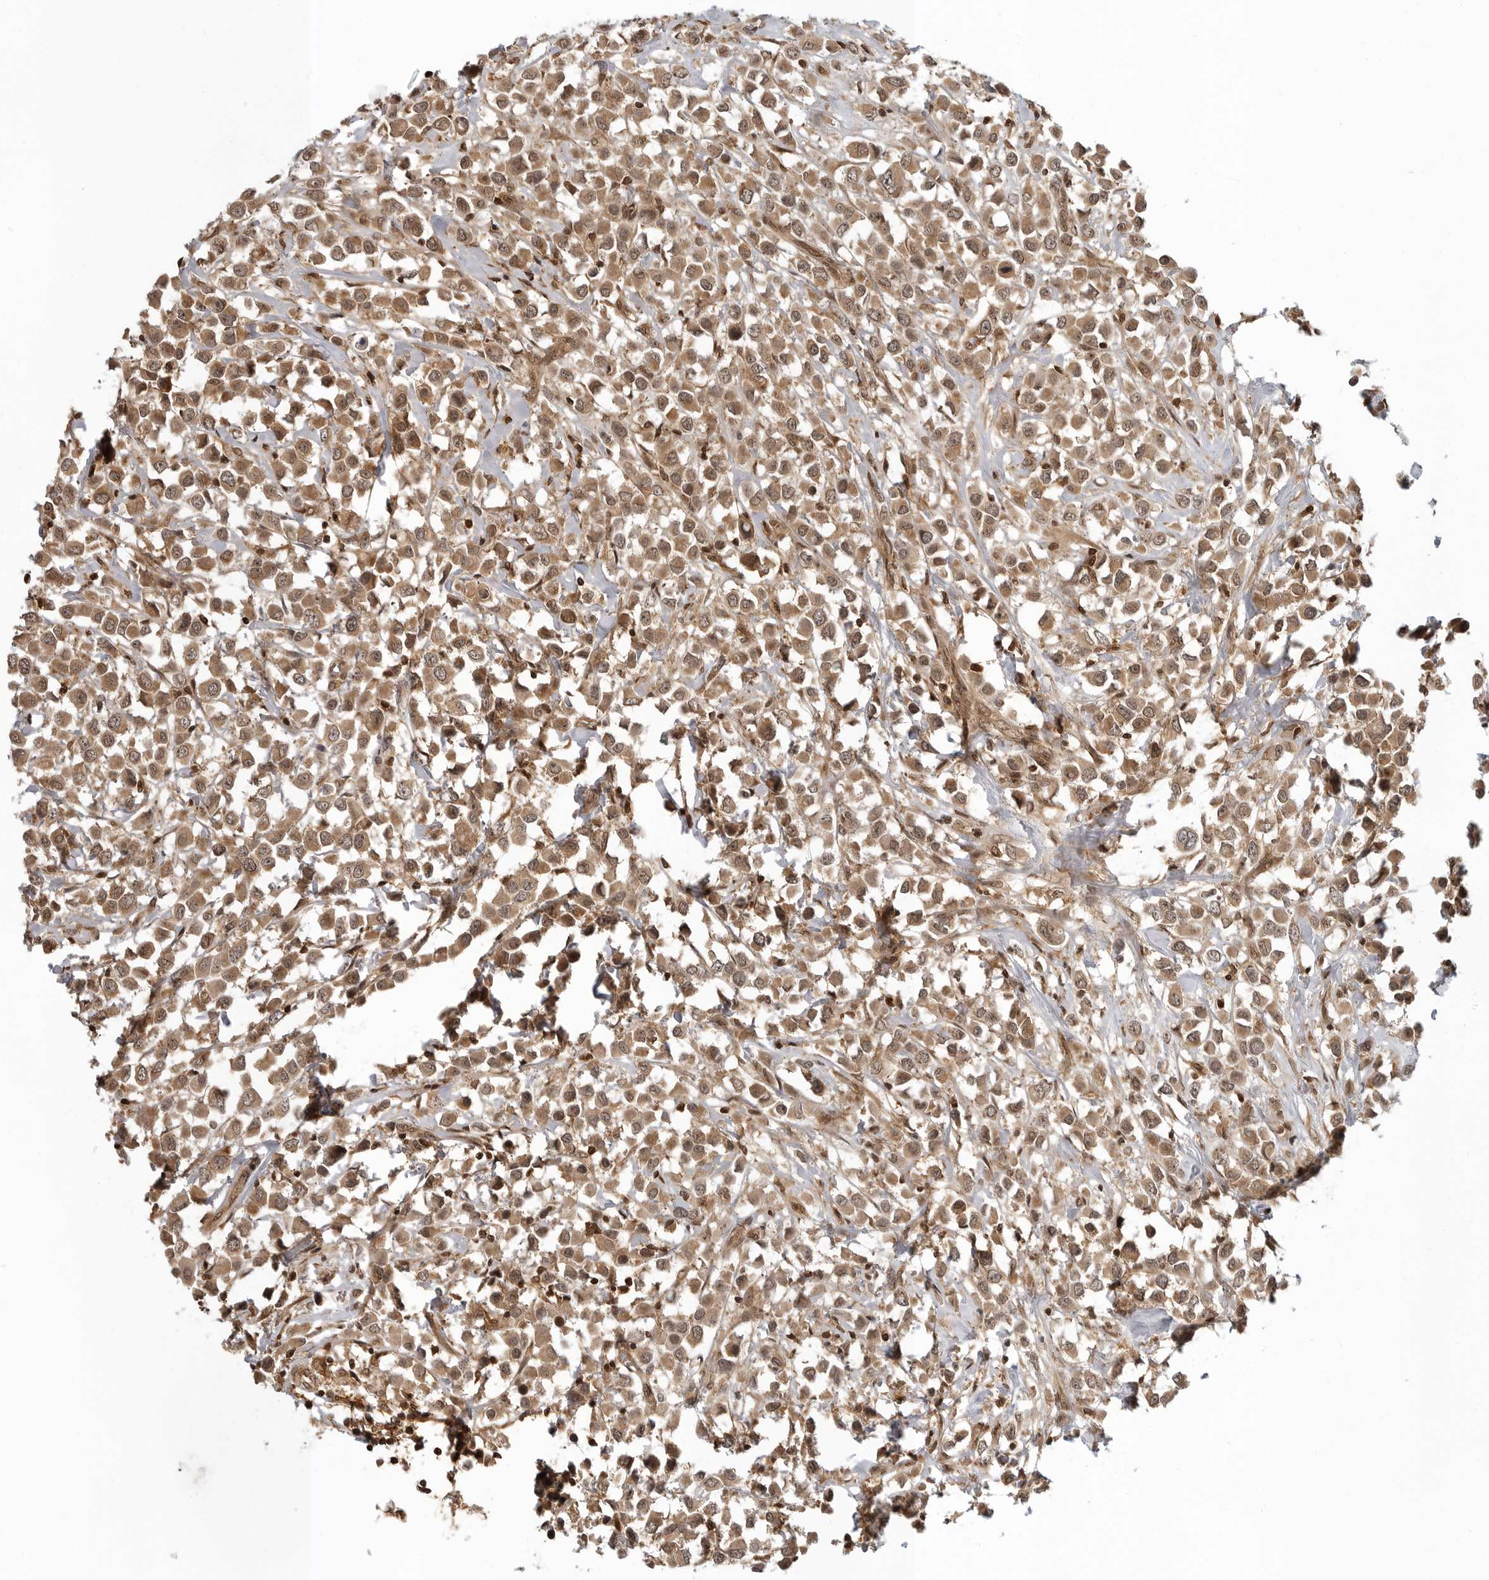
{"staining": {"intensity": "moderate", "quantity": ">75%", "location": "cytoplasmic/membranous,nuclear"}, "tissue": "breast cancer", "cell_type": "Tumor cells", "image_type": "cancer", "snomed": [{"axis": "morphology", "description": "Duct carcinoma"}, {"axis": "topography", "description": "Breast"}], "caption": "This histopathology image reveals immunohistochemistry (IHC) staining of breast cancer, with medium moderate cytoplasmic/membranous and nuclear expression in approximately >75% of tumor cells.", "gene": "SZRD1", "patient": {"sex": "female", "age": 61}}